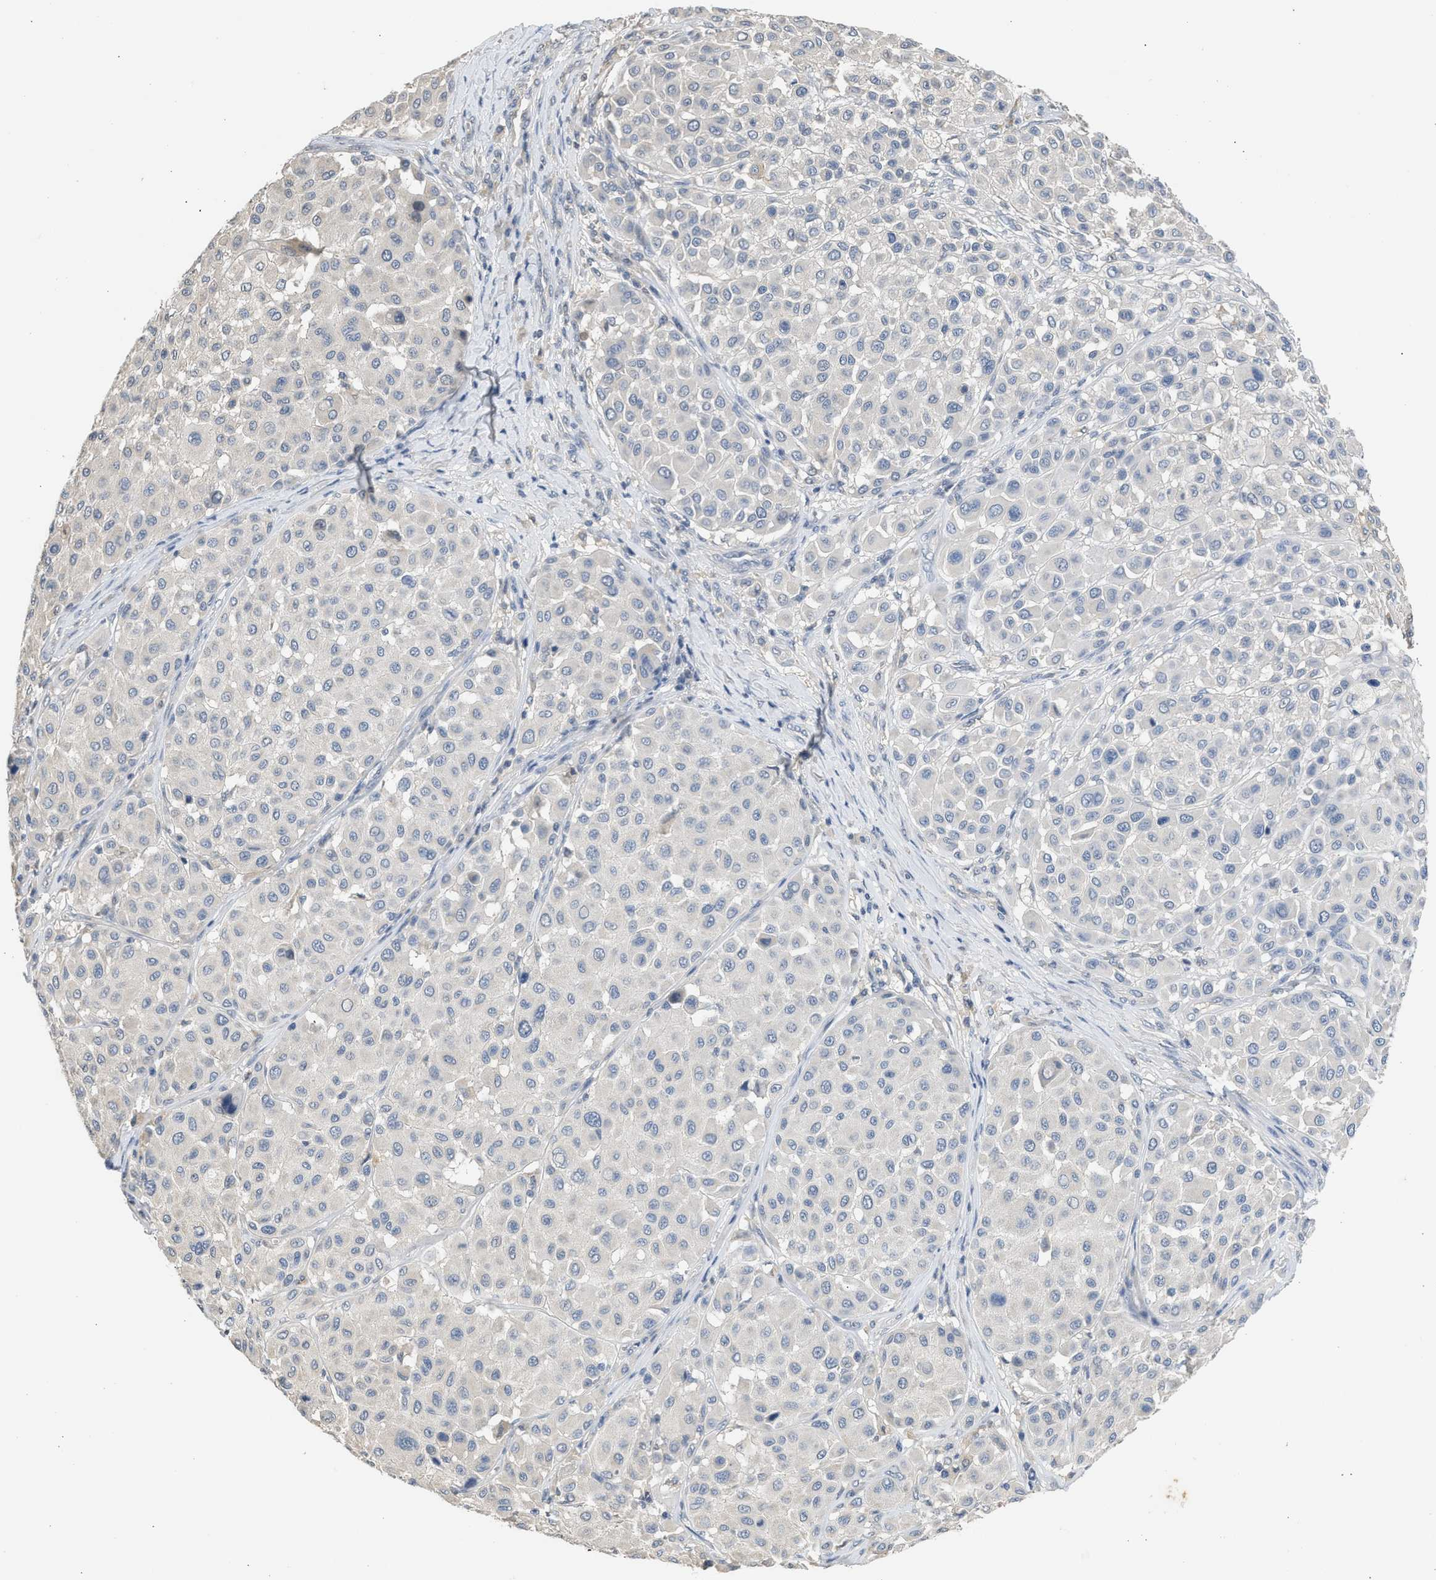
{"staining": {"intensity": "negative", "quantity": "none", "location": "none"}, "tissue": "melanoma", "cell_type": "Tumor cells", "image_type": "cancer", "snomed": [{"axis": "morphology", "description": "Malignant melanoma, Metastatic site"}, {"axis": "topography", "description": "Soft tissue"}], "caption": "Tumor cells show no significant expression in malignant melanoma (metastatic site).", "gene": "SULT2A1", "patient": {"sex": "male", "age": 41}}